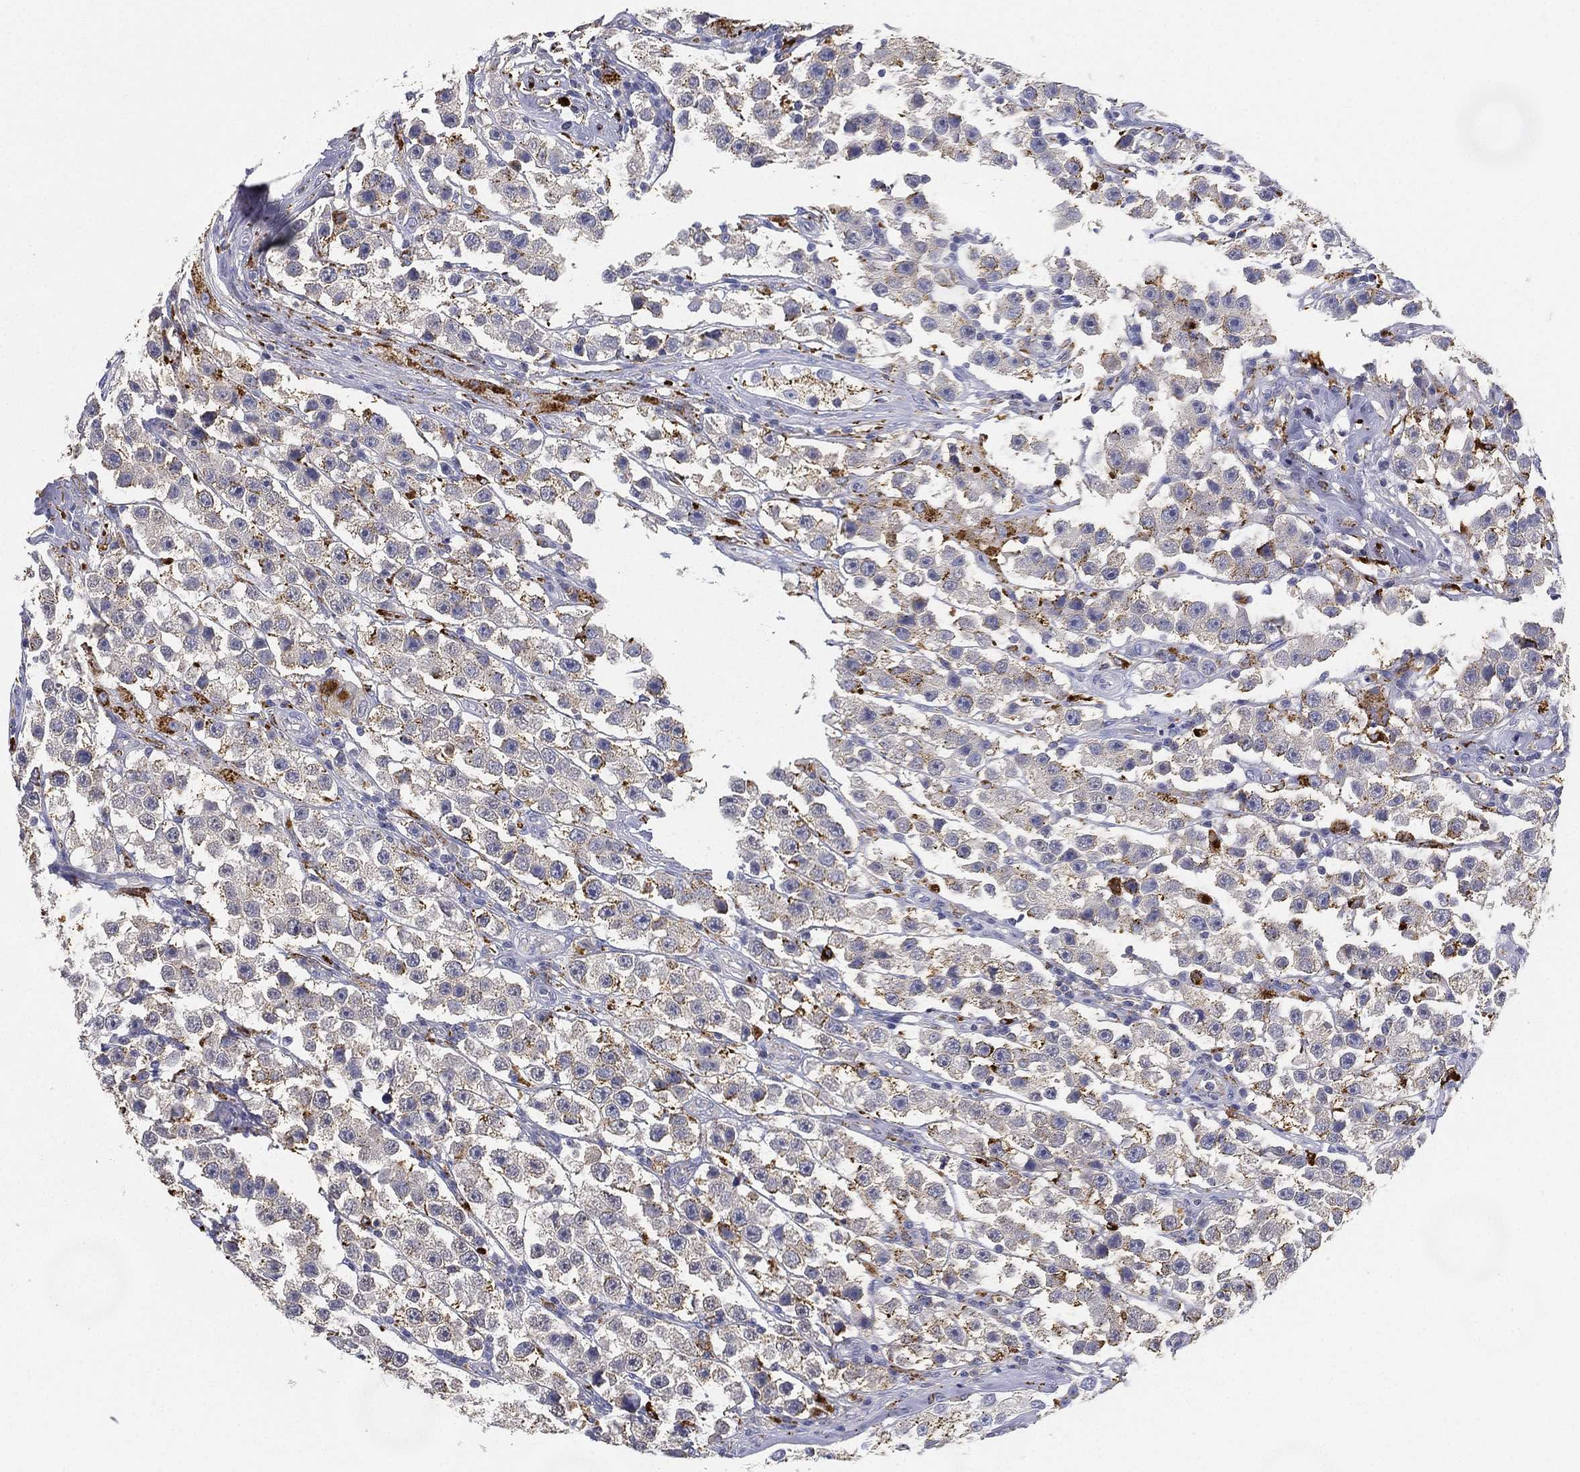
{"staining": {"intensity": "weak", "quantity": ">75%", "location": "cytoplasmic/membranous"}, "tissue": "testis cancer", "cell_type": "Tumor cells", "image_type": "cancer", "snomed": [{"axis": "morphology", "description": "Seminoma, NOS"}, {"axis": "topography", "description": "Testis"}], "caption": "Testis seminoma stained for a protein (brown) reveals weak cytoplasmic/membranous positive expression in about >75% of tumor cells.", "gene": "NPC2", "patient": {"sex": "male", "age": 45}}